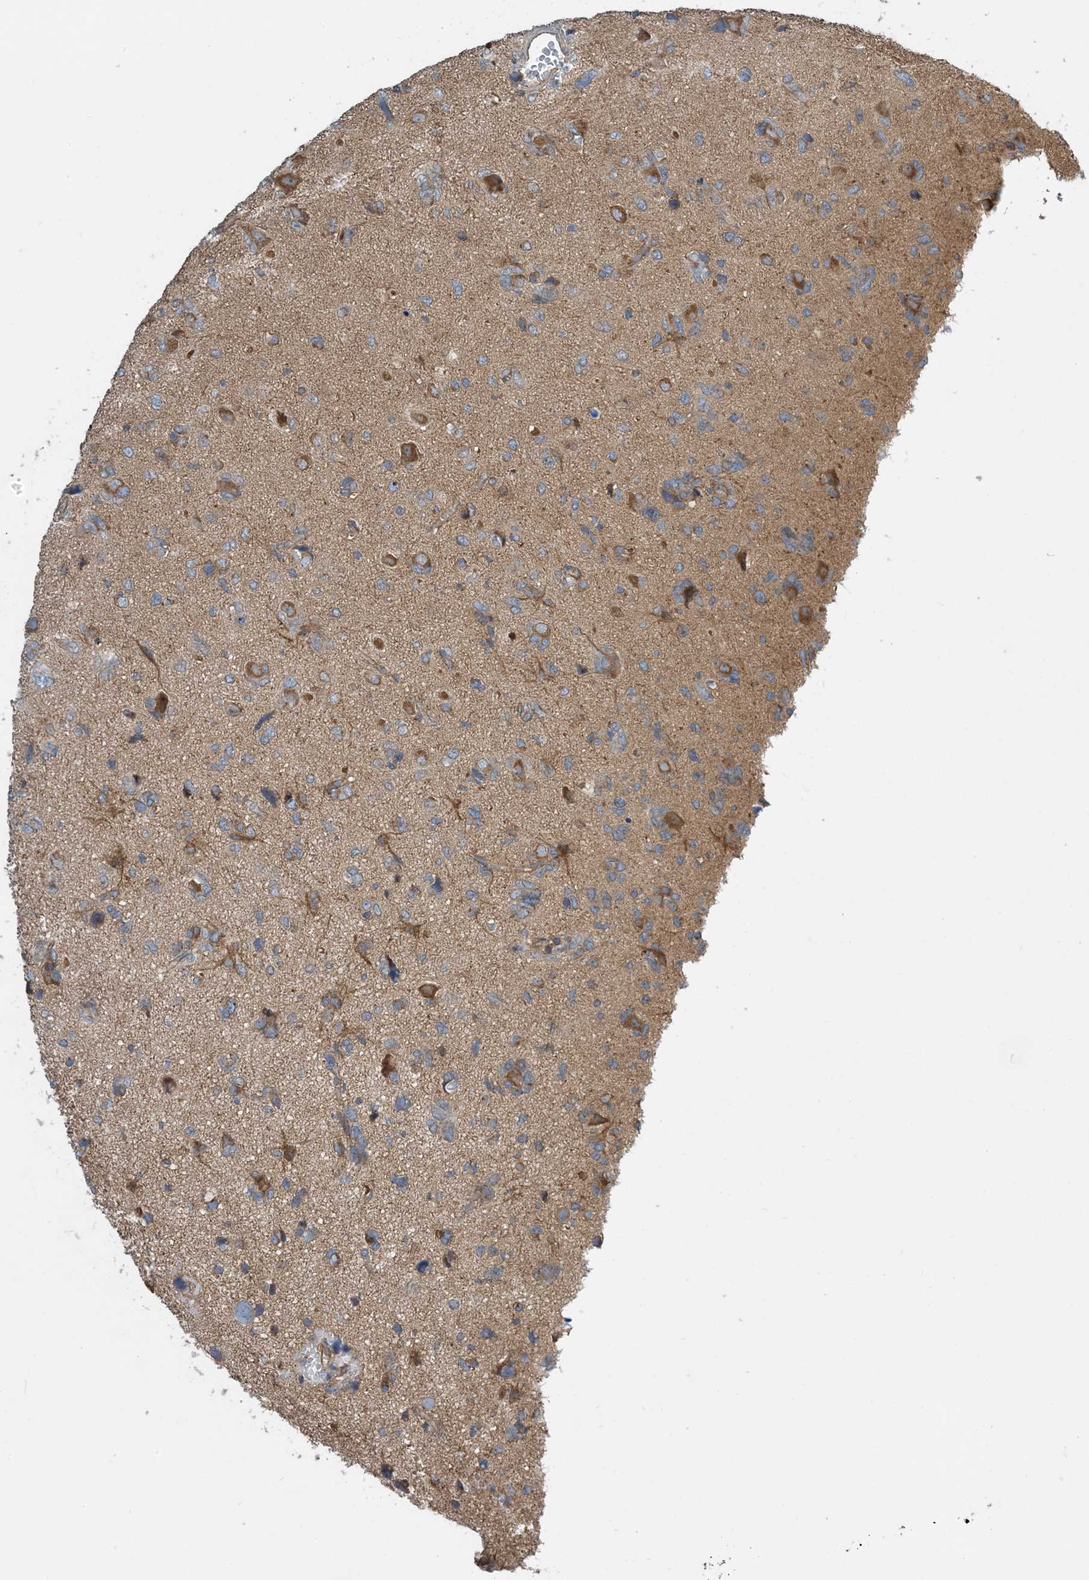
{"staining": {"intensity": "moderate", "quantity": "<25%", "location": "cytoplasmic/membranous"}, "tissue": "glioma", "cell_type": "Tumor cells", "image_type": "cancer", "snomed": [{"axis": "morphology", "description": "Glioma, malignant, High grade"}, {"axis": "topography", "description": "Brain"}], "caption": "Approximately <25% of tumor cells in glioma demonstrate moderate cytoplasmic/membranous protein expression as visualized by brown immunohistochemical staining.", "gene": "SIDT1", "patient": {"sex": "female", "age": 59}}